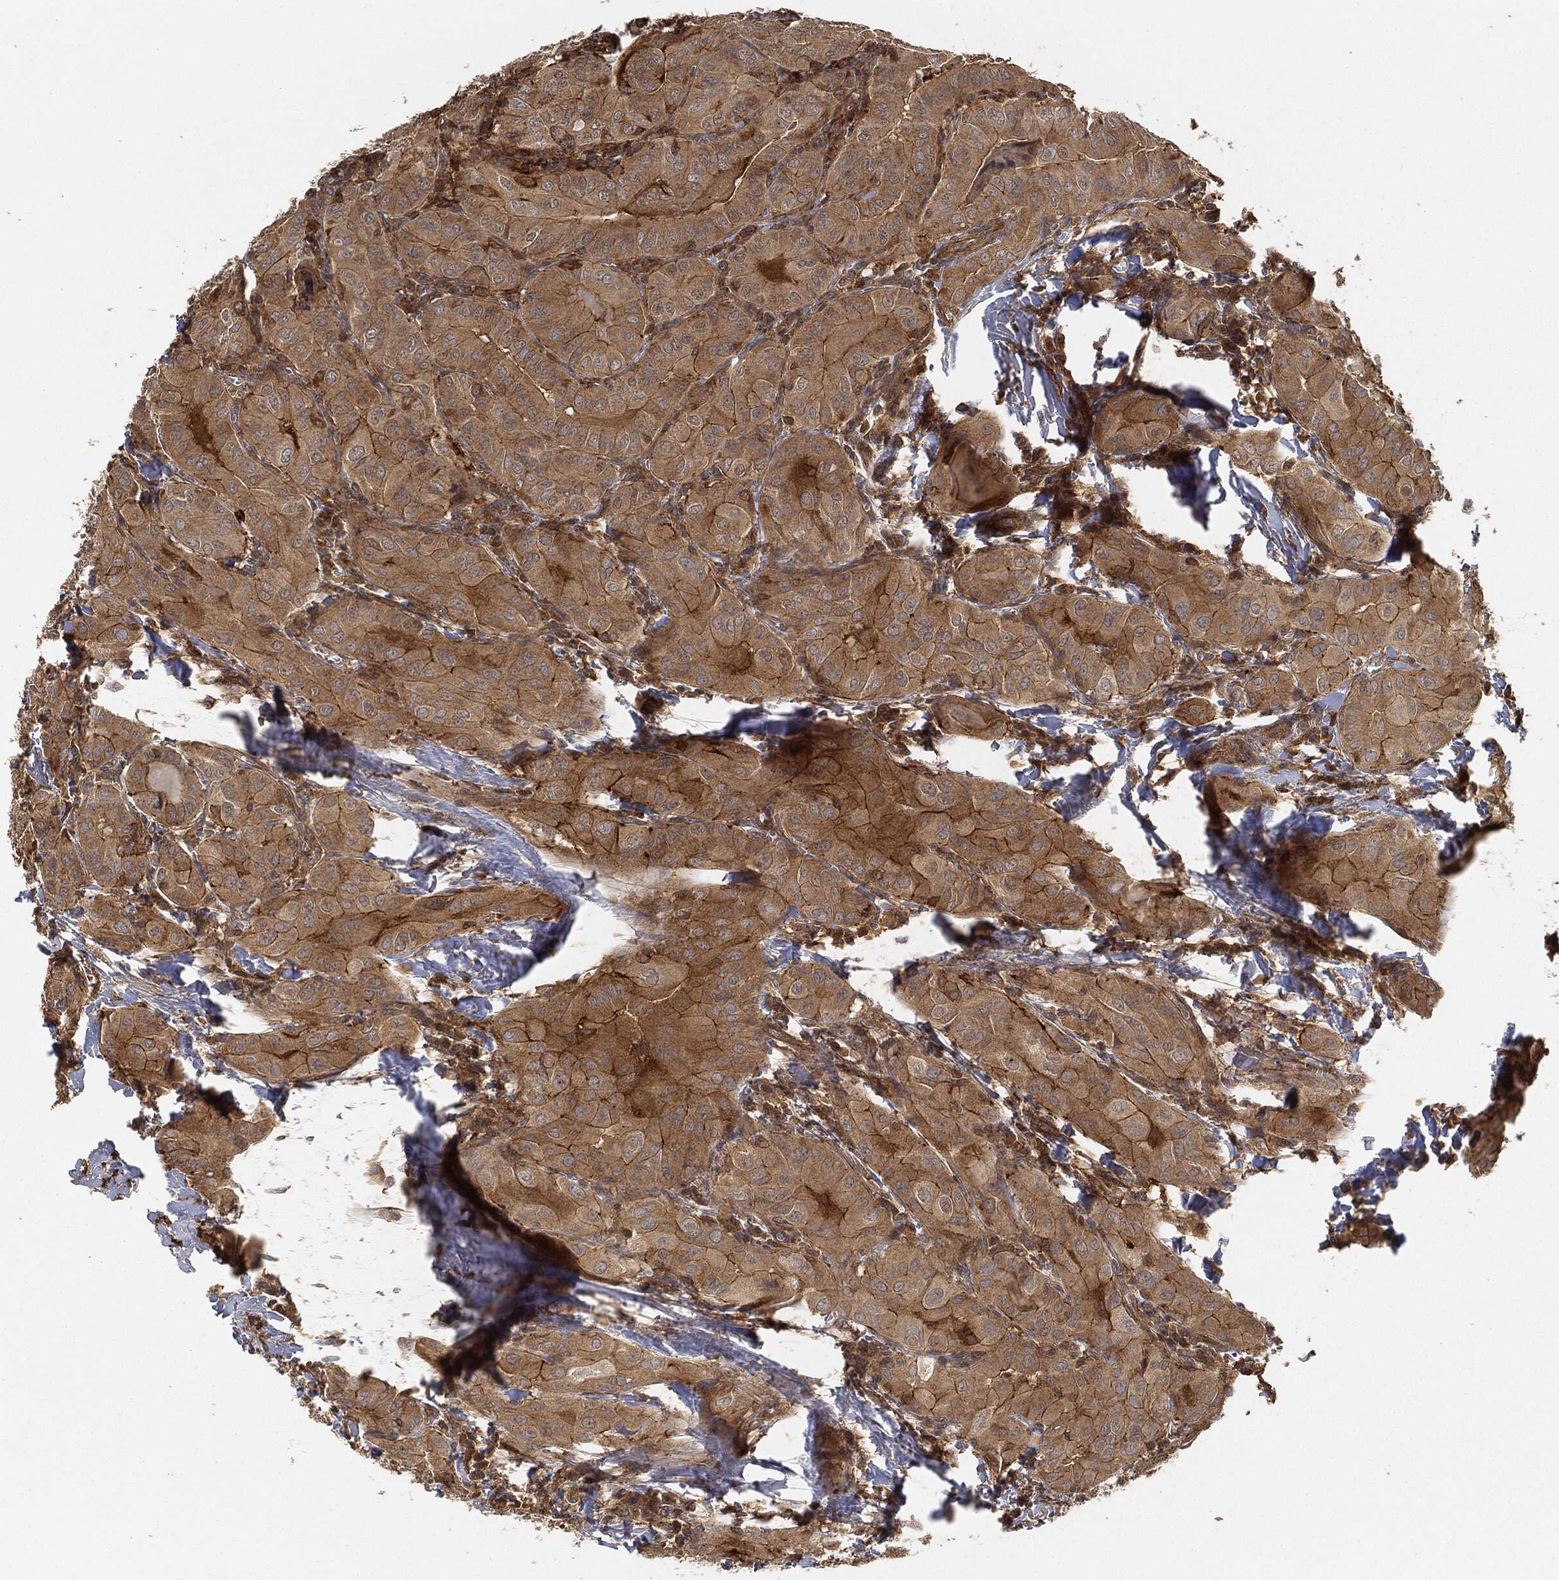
{"staining": {"intensity": "strong", "quantity": "<25%", "location": "cytoplasmic/membranous"}, "tissue": "thyroid cancer", "cell_type": "Tumor cells", "image_type": "cancer", "snomed": [{"axis": "morphology", "description": "Papillary adenocarcinoma, NOS"}, {"axis": "topography", "description": "Thyroid gland"}], "caption": "Immunohistochemical staining of papillary adenocarcinoma (thyroid) displays medium levels of strong cytoplasmic/membranous protein staining in about <25% of tumor cells. (brown staining indicates protein expression, while blue staining denotes nuclei).", "gene": "TPT1", "patient": {"sex": "female", "age": 37}}